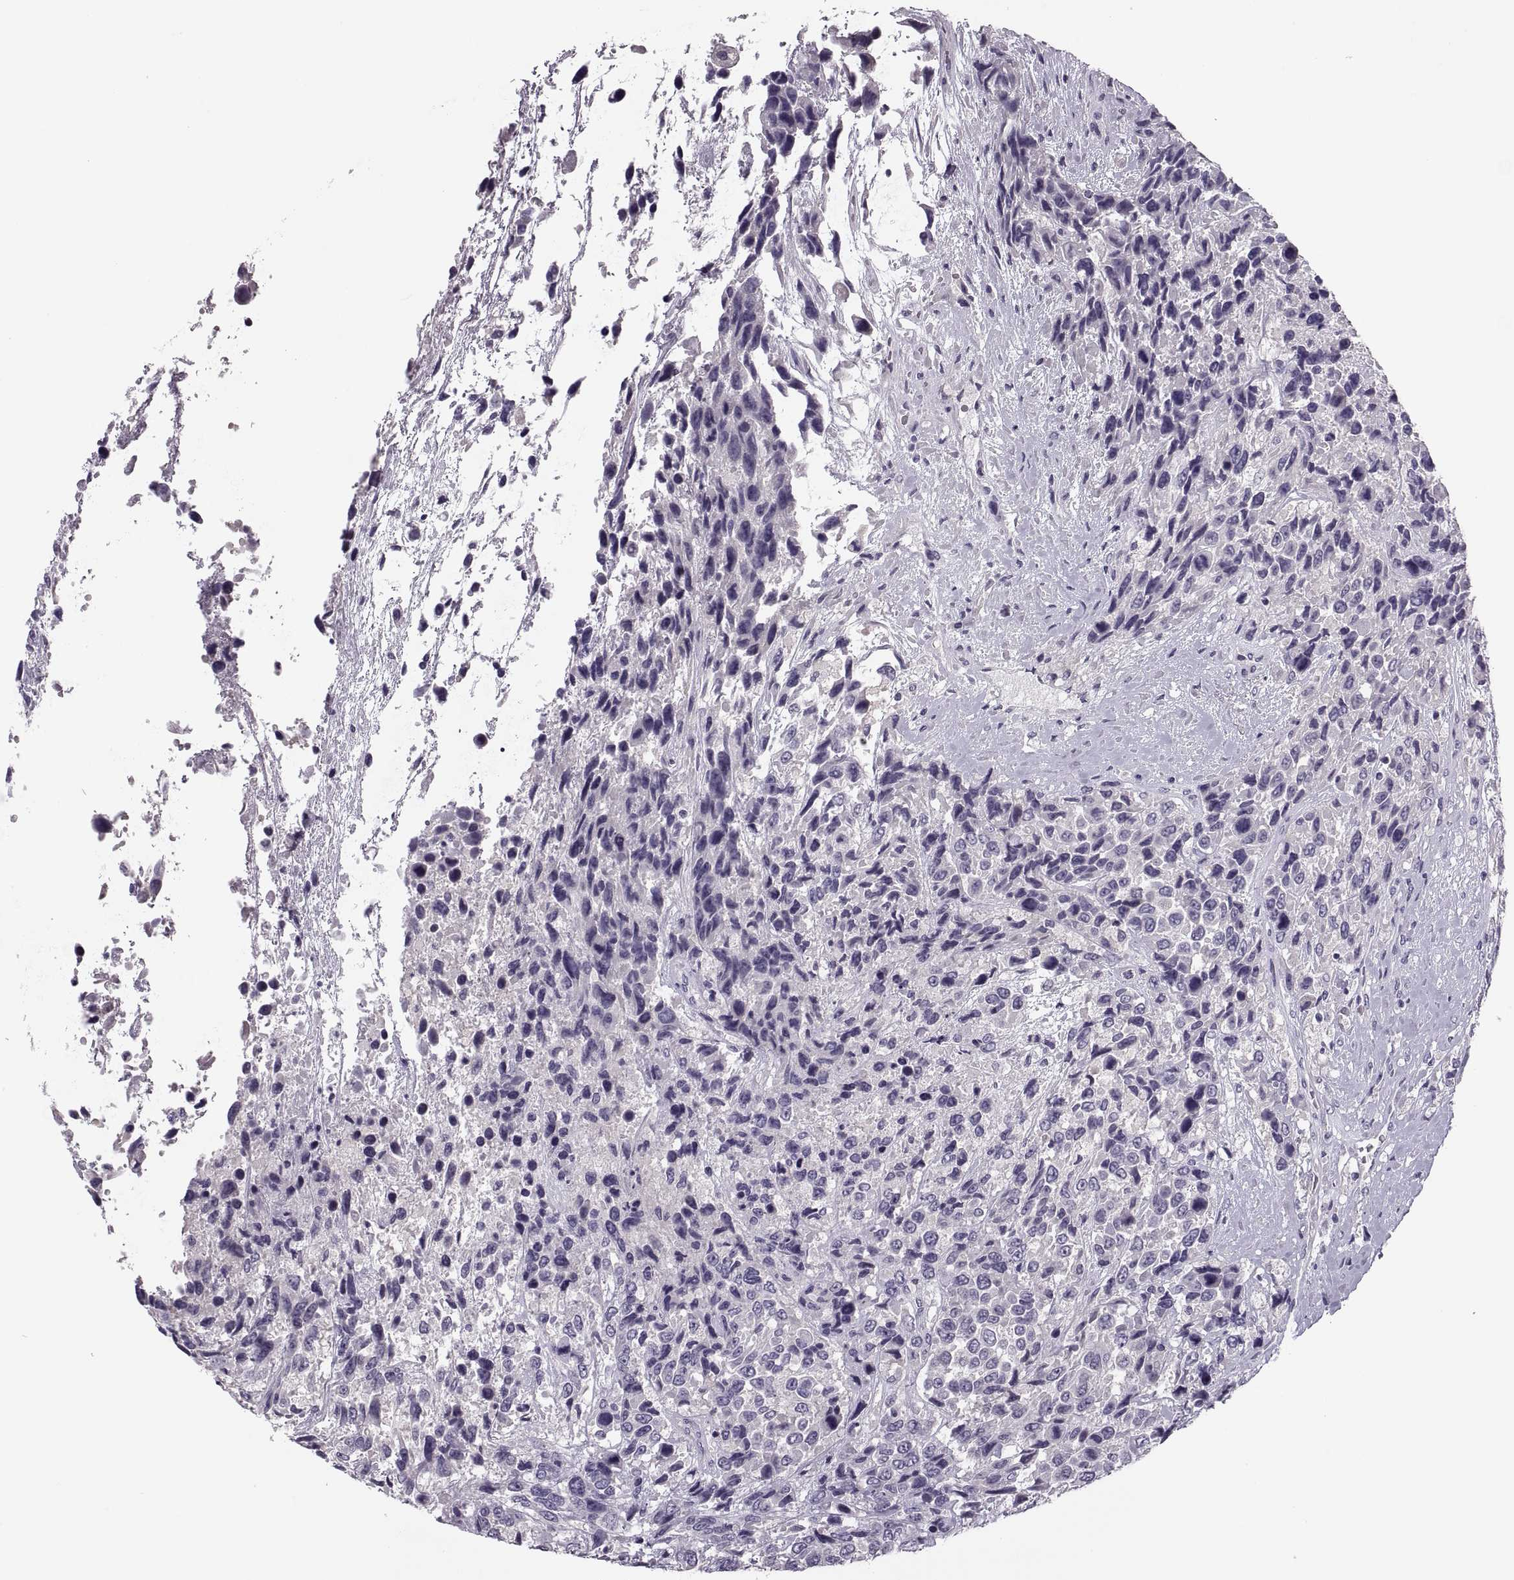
{"staining": {"intensity": "negative", "quantity": "none", "location": "none"}, "tissue": "urothelial cancer", "cell_type": "Tumor cells", "image_type": "cancer", "snomed": [{"axis": "morphology", "description": "Urothelial carcinoma, High grade"}, {"axis": "topography", "description": "Urinary bladder"}], "caption": "Immunohistochemistry histopathology image of neoplastic tissue: human high-grade urothelial carcinoma stained with DAB shows no significant protein staining in tumor cells.", "gene": "PRSS54", "patient": {"sex": "female", "age": 70}}